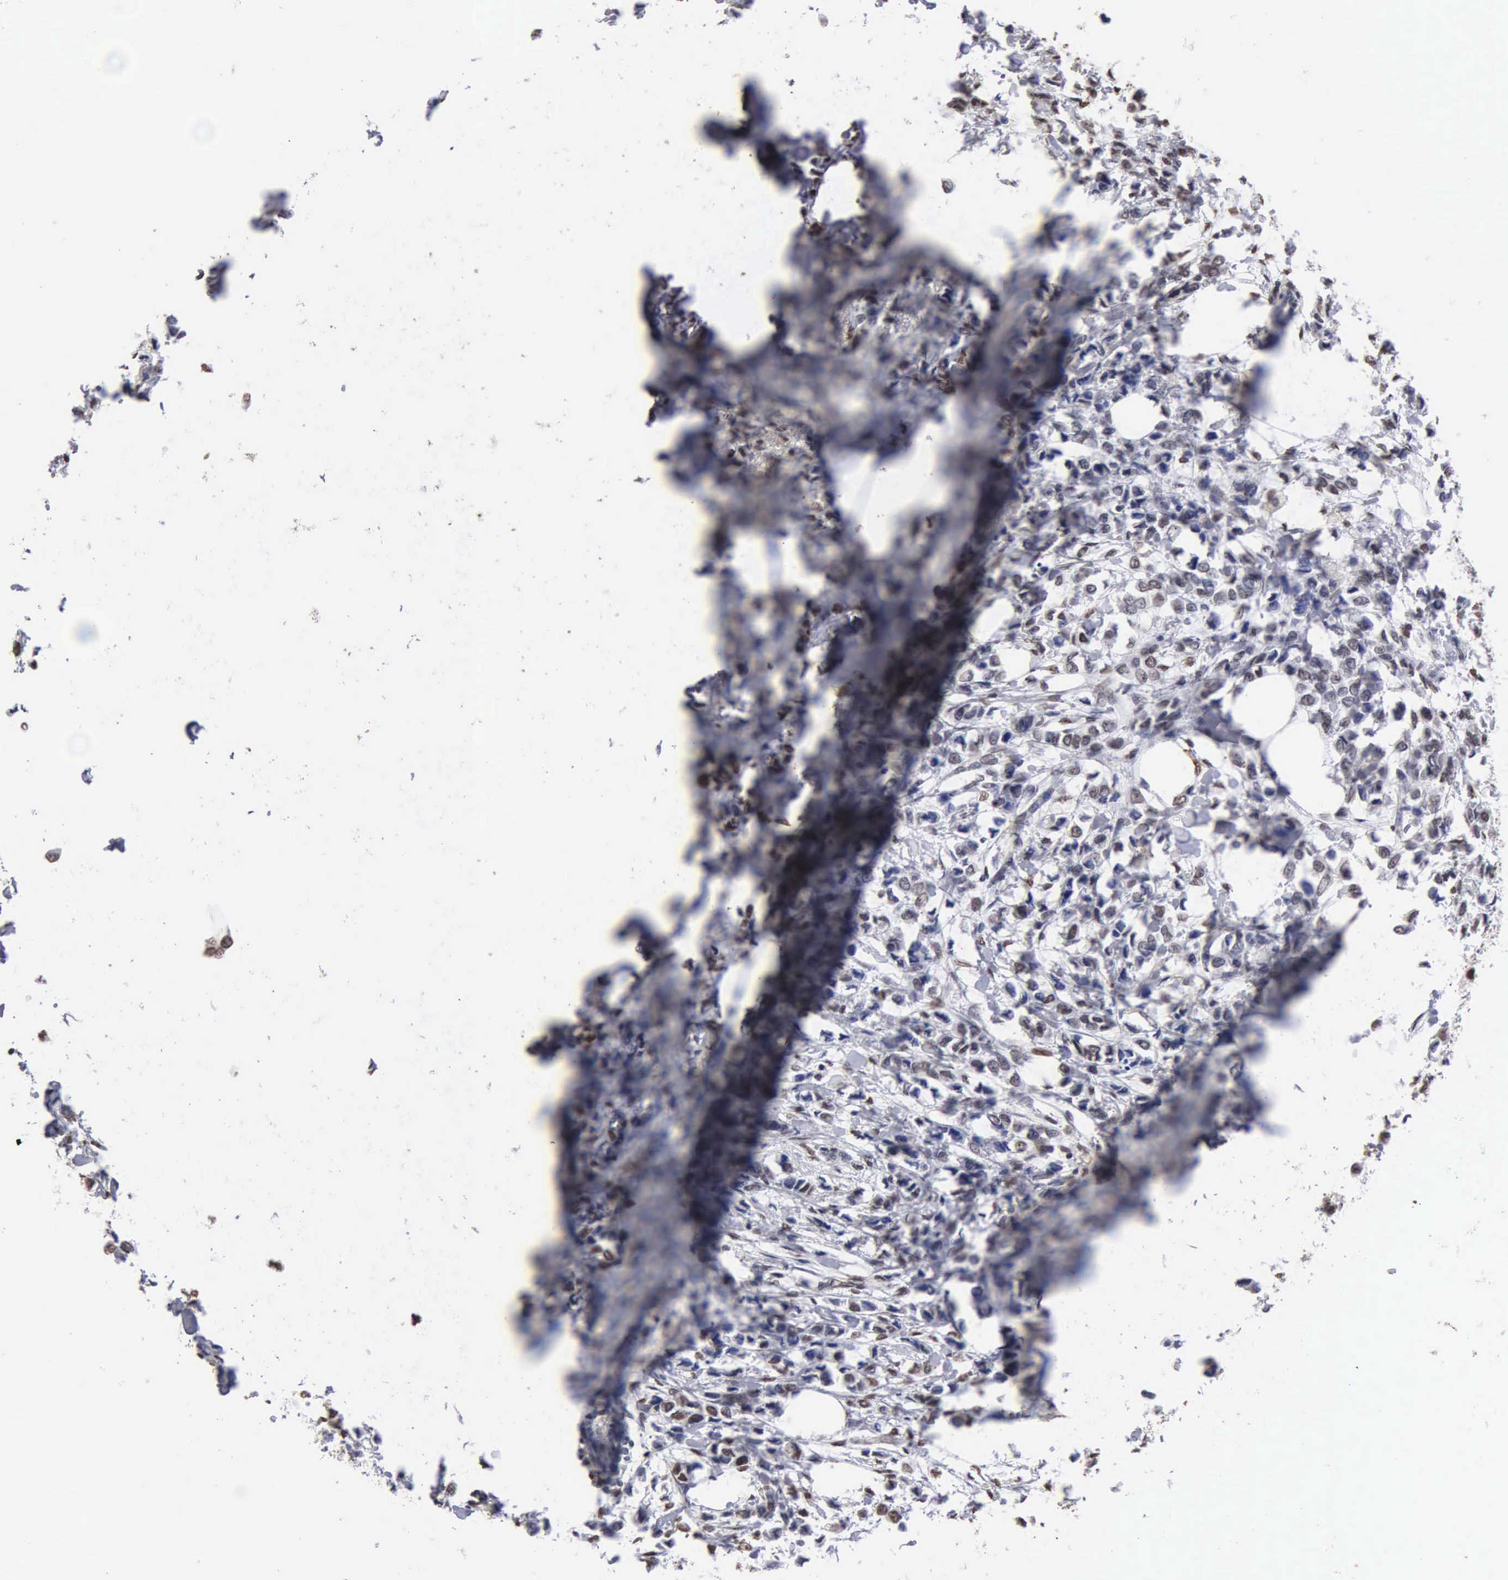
{"staining": {"intensity": "moderate", "quantity": ">75%", "location": "nuclear"}, "tissue": "breast cancer", "cell_type": "Tumor cells", "image_type": "cancer", "snomed": [{"axis": "morphology", "description": "Lobular carcinoma"}, {"axis": "topography", "description": "Breast"}], "caption": "IHC (DAB) staining of human breast lobular carcinoma displays moderate nuclear protein expression in approximately >75% of tumor cells. The staining was performed using DAB, with brown indicating positive protein expression. Nuclei are stained blue with hematoxylin.", "gene": "CCNG1", "patient": {"sex": "female", "age": 51}}